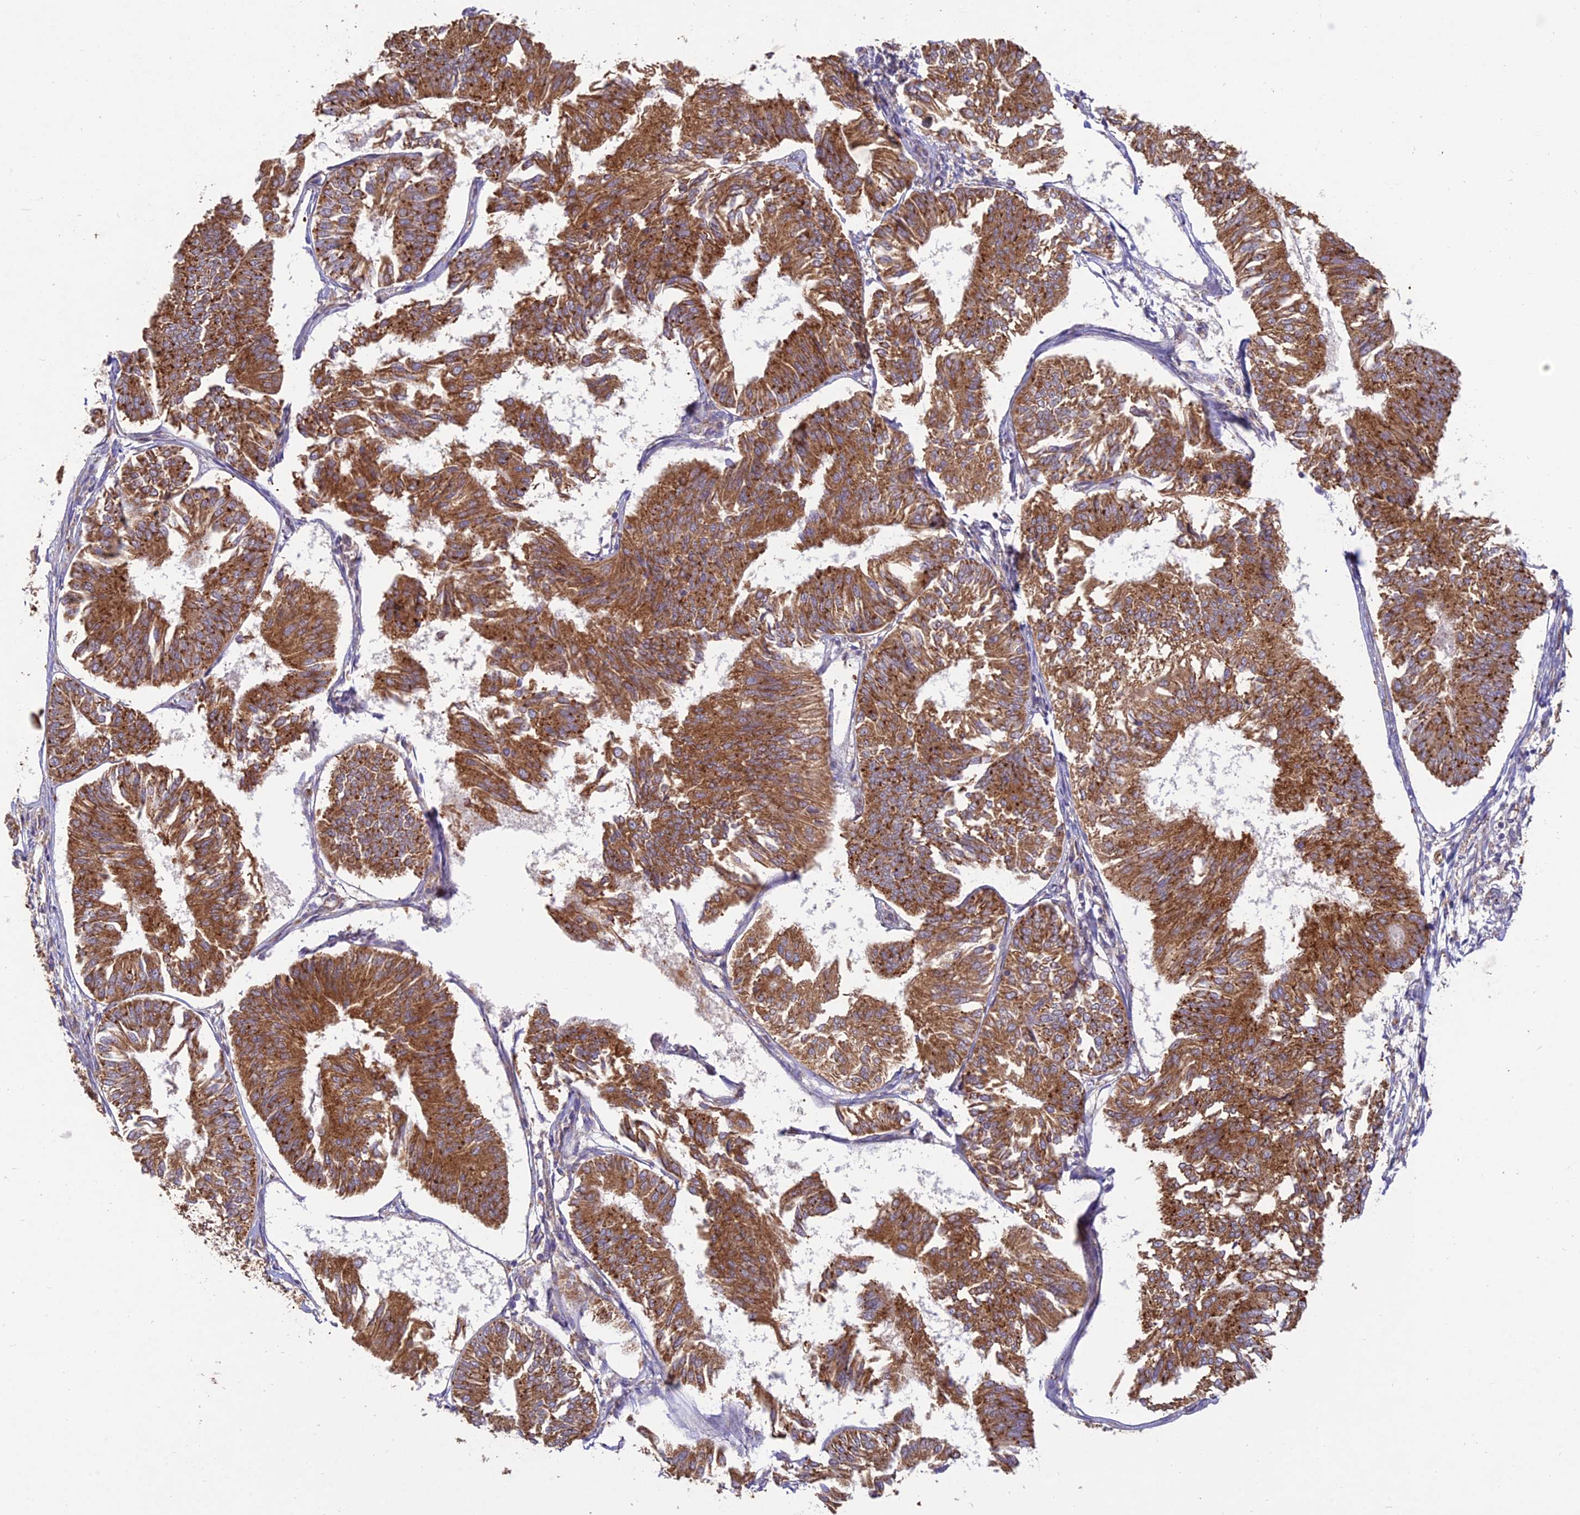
{"staining": {"intensity": "strong", "quantity": ">75%", "location": "cytoplasmic/membranous"}, "tissue": "endometrial cancer", "cell_type": "Tumor cells", "image_type": "cancer", "snomed": [{"axis": "morphology", "description": "Adenocarcinoma, NOS"}, {"axis": "topography", "description": "Endometrium"}], "caption": "Protein staining reveals strong cytoplasmic/membranous positivity in about >75% of tumor cells in endometrial cancer (adenocarcinoma).", "gene": "NXNL2", "patient": {"sex": "female", "age": 58}}